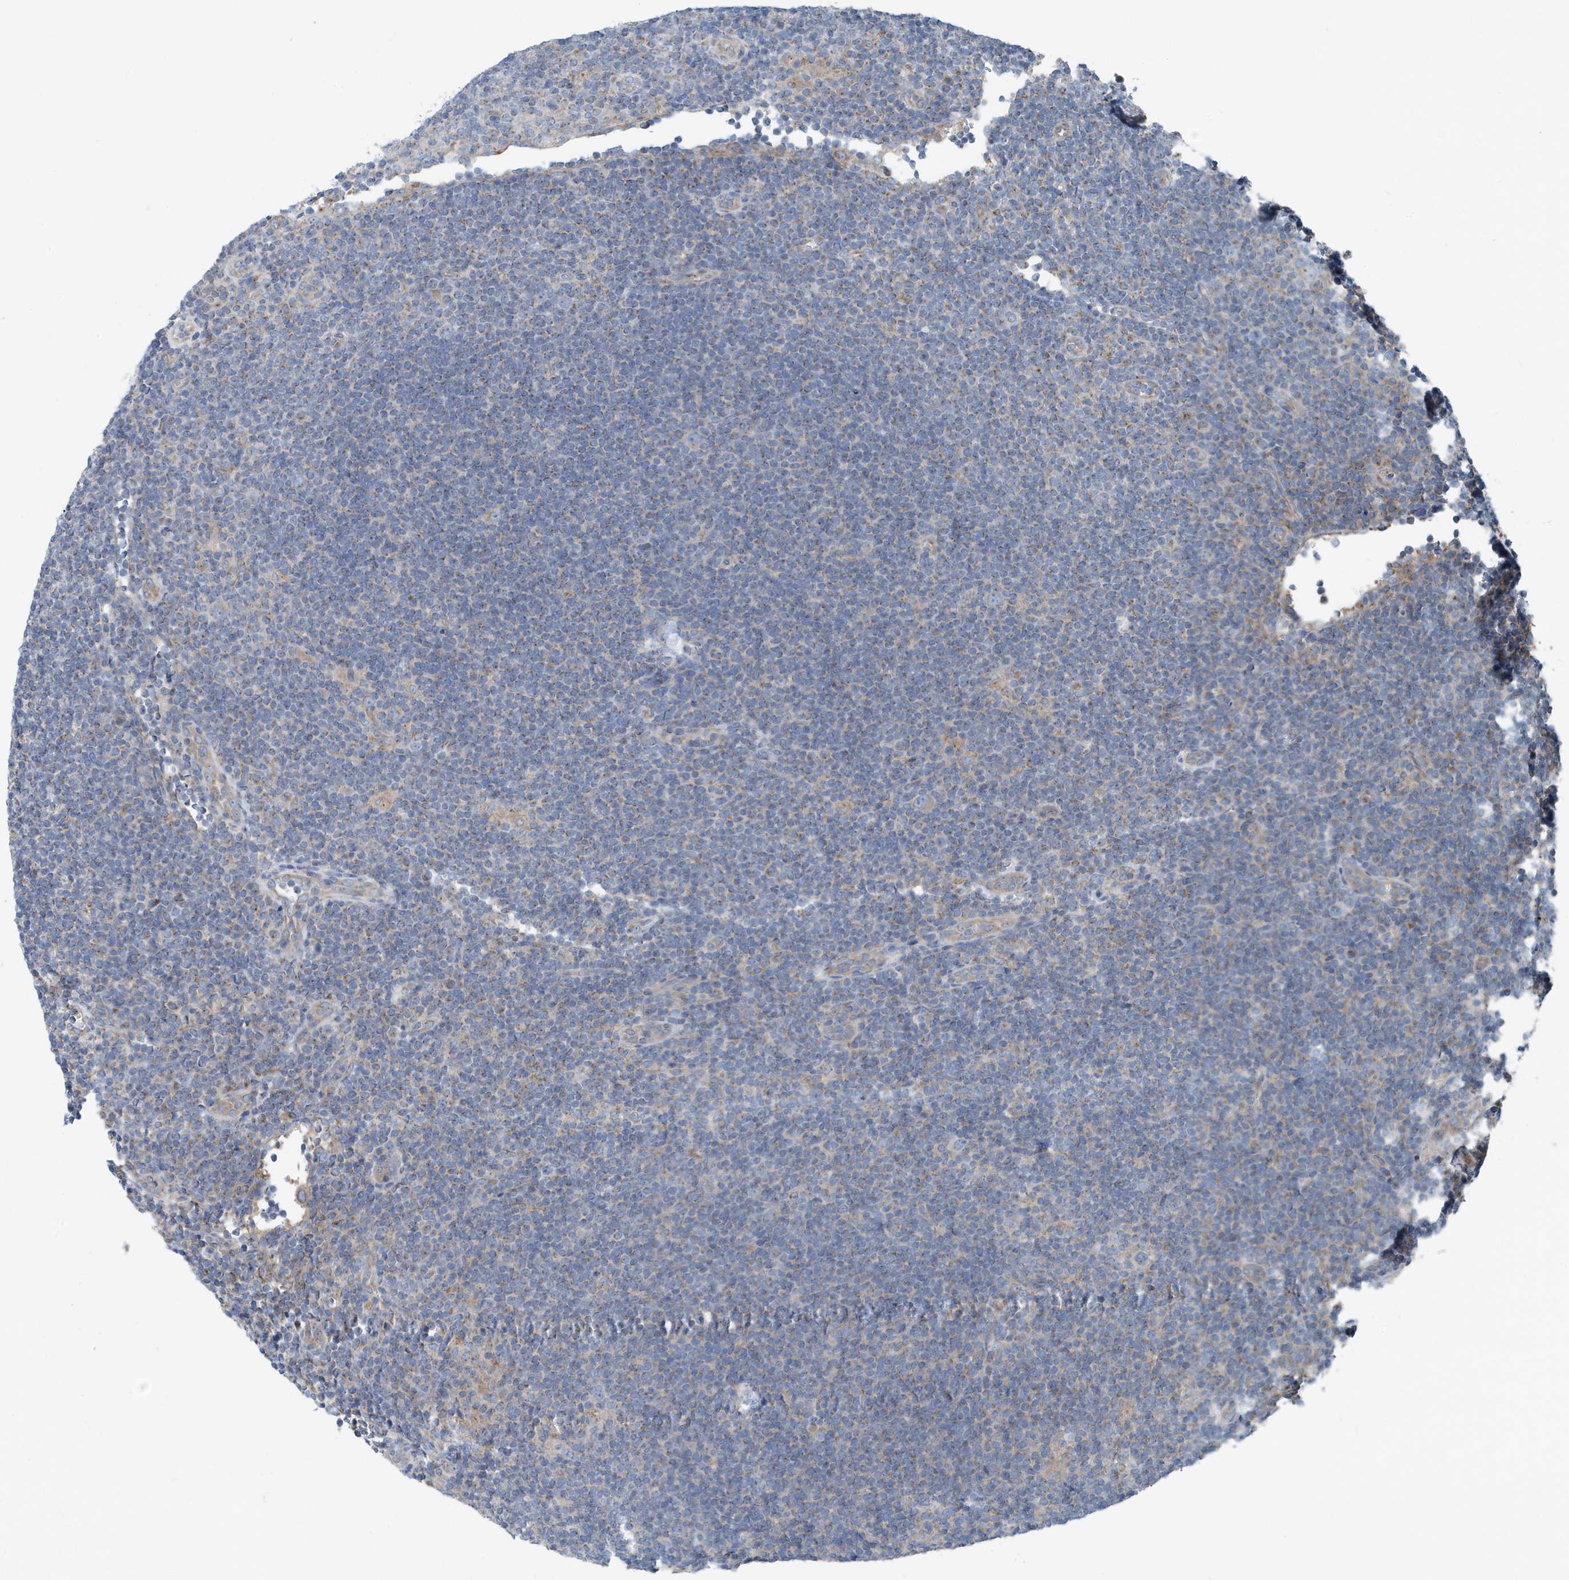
{"staining": {"intensity": "negative", "quantity": "none", "location": "none"}, "tissue": "lymphoma", "cell_type": "Tumor cells", "image_type": "cancer", "snomed": [{"axis": "morphology", "description": "Hodgkin's disease, NOS"}, {"axis": "topography", "description": "Lymph node"}], "caption": "Tumor cells show no significant protein staining in Hodgkin's disease.", "gene": "PPM1M", "patient": {"sex": "female", "age": 57}}